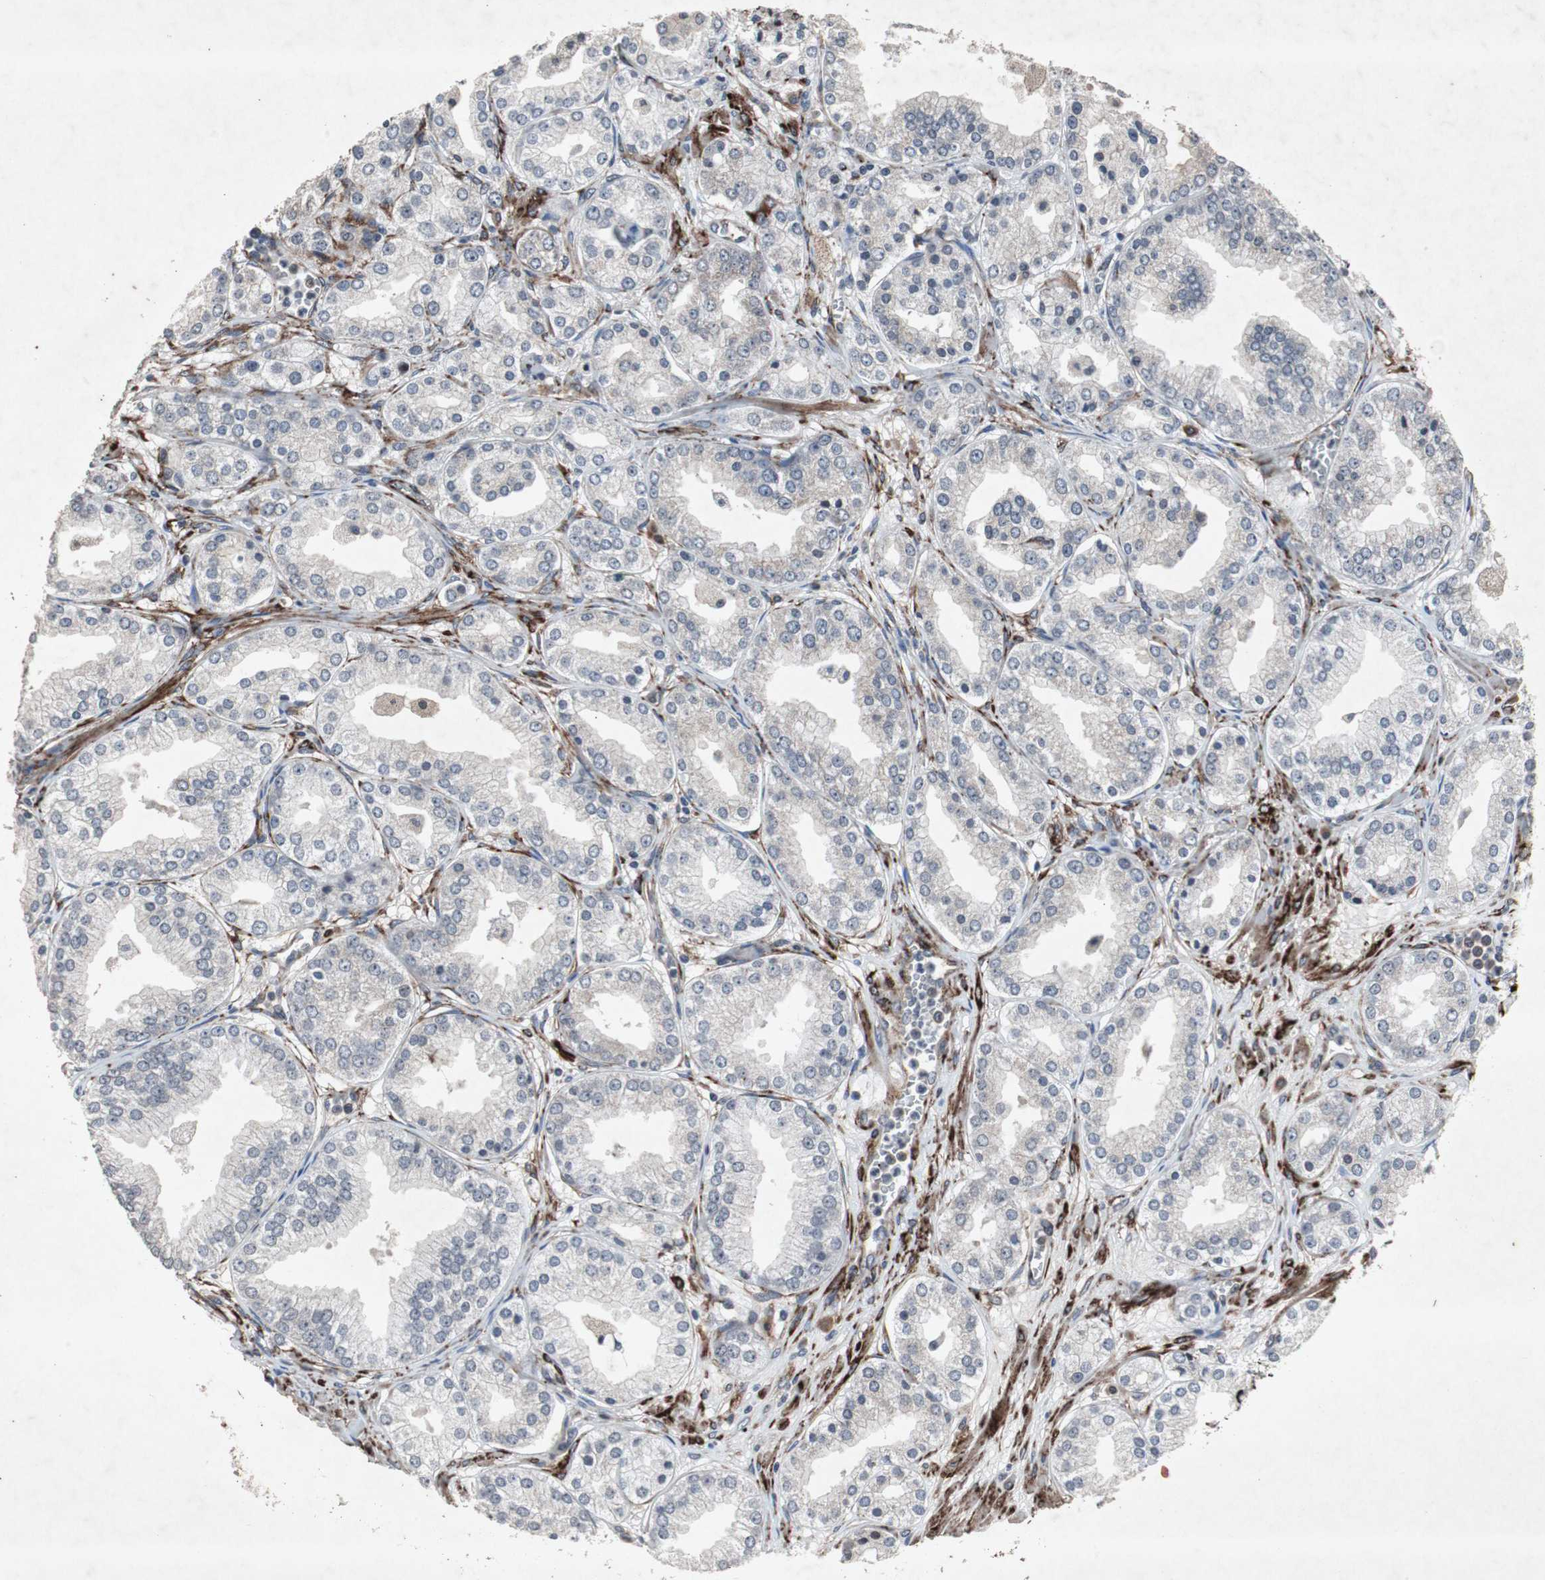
{"staining": {"intensity": "negative", "quantity": "none", "location": "none"}, "tissue": "prostate cancer", "cell_type": "Tumor cells", "image_type": "cancer", "snomed": [{"axis": "morphology", "description": "Adenocarcinoma, High grade"}, {"axis": "topography", "description": "Prostate"}], "caption": "Protein analysis of prostate cancer exhibits no significant expression in tumor cells.", "gene": "CRADD", "patient": {"sex": "male", "age": 61}}